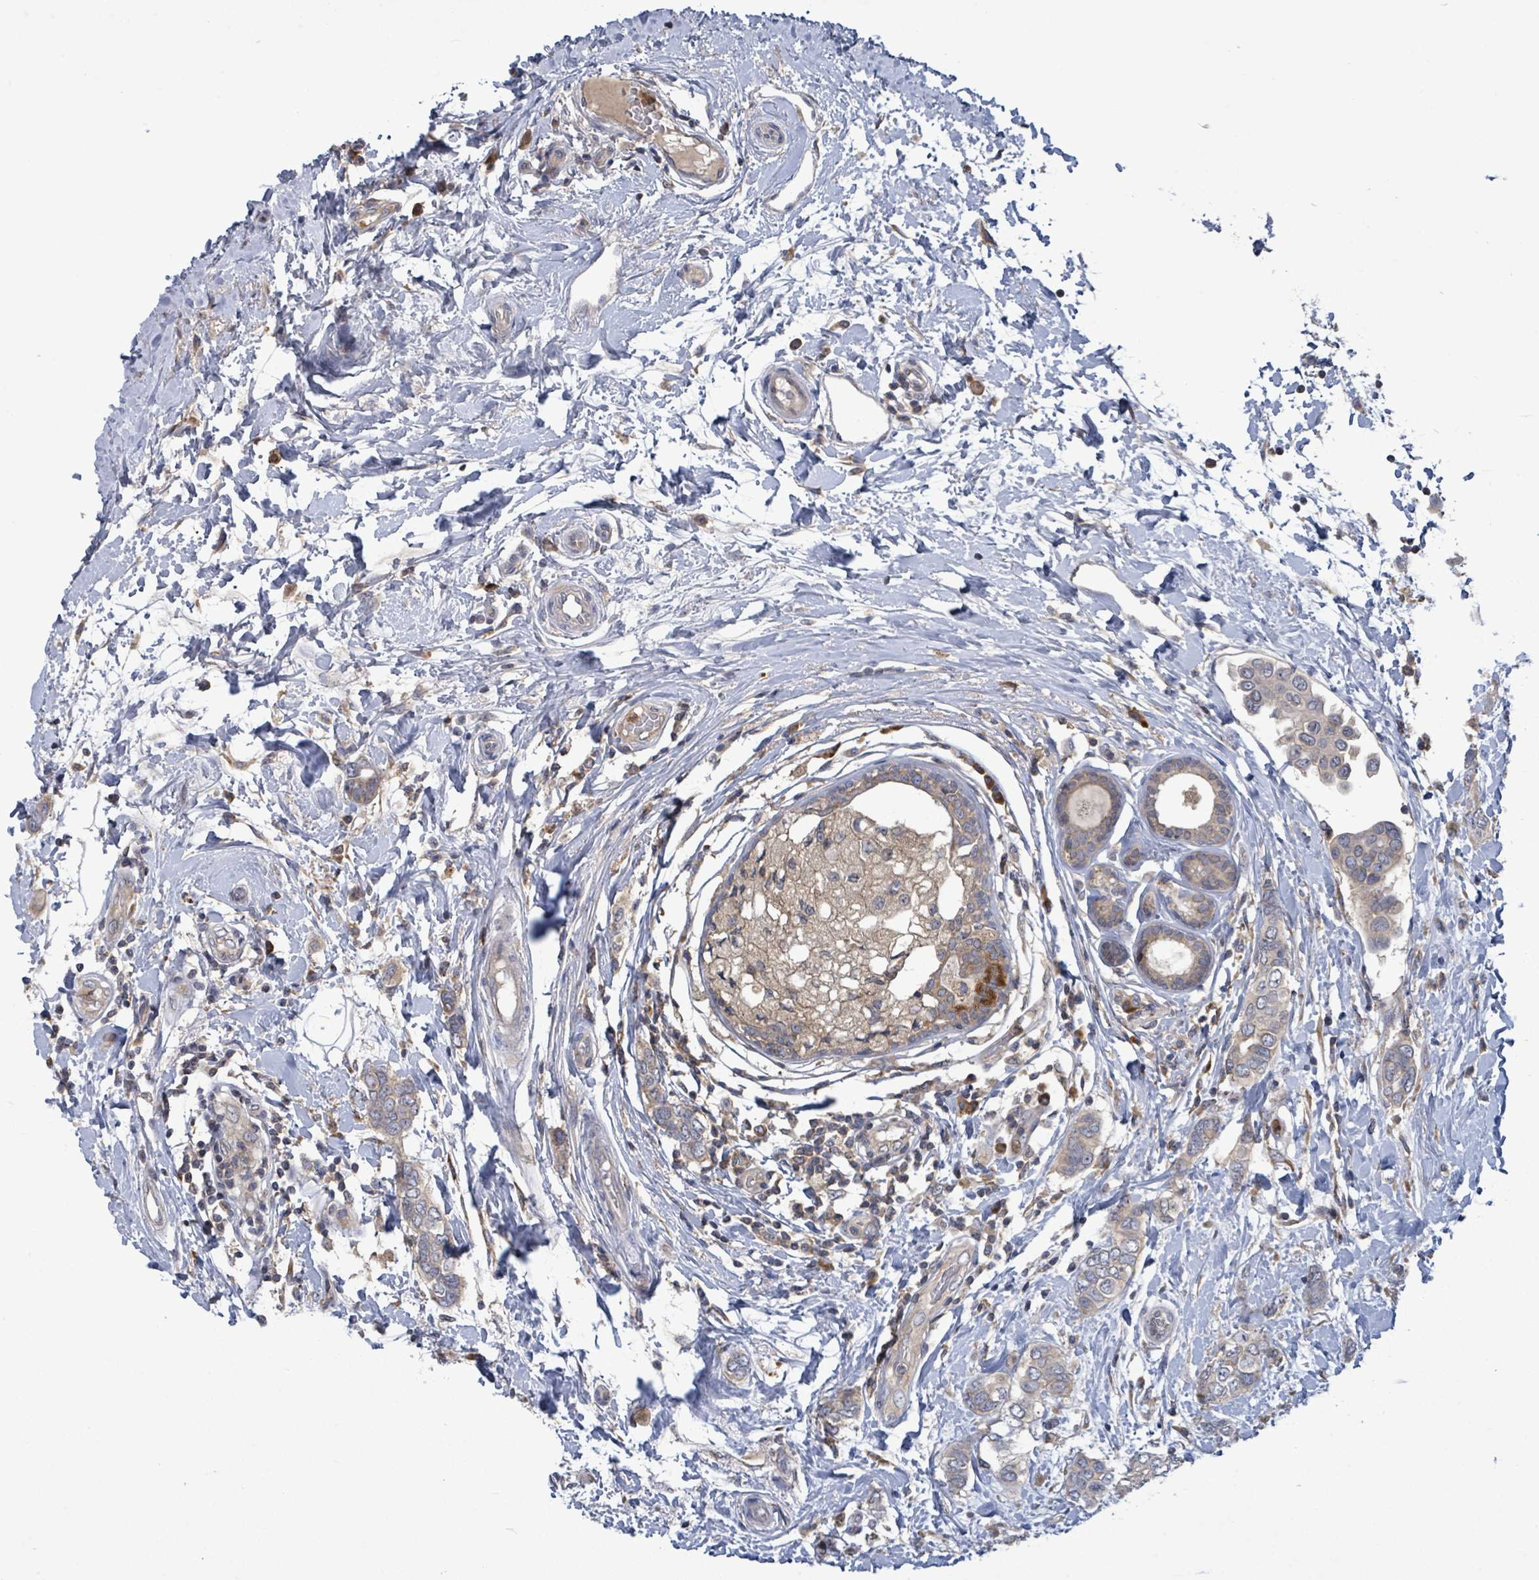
{"staining": {"intensity": "negative", "quantity": "none", "location": "none"}, "tissue": "breast cancer", "cell_type": "Tumor cells", "image_type": "cancer", "snomed": [{"axis": "morphology", "description": "Lobular carcinoma"}, {"axis": "topography", "description": "Breast"}], "caption": "Histopathology image shows no protein staining in tumor cells of breast cancer tissue.", "gene": "SERPINE3", "patient": {"sex": "female", "age": 51}}